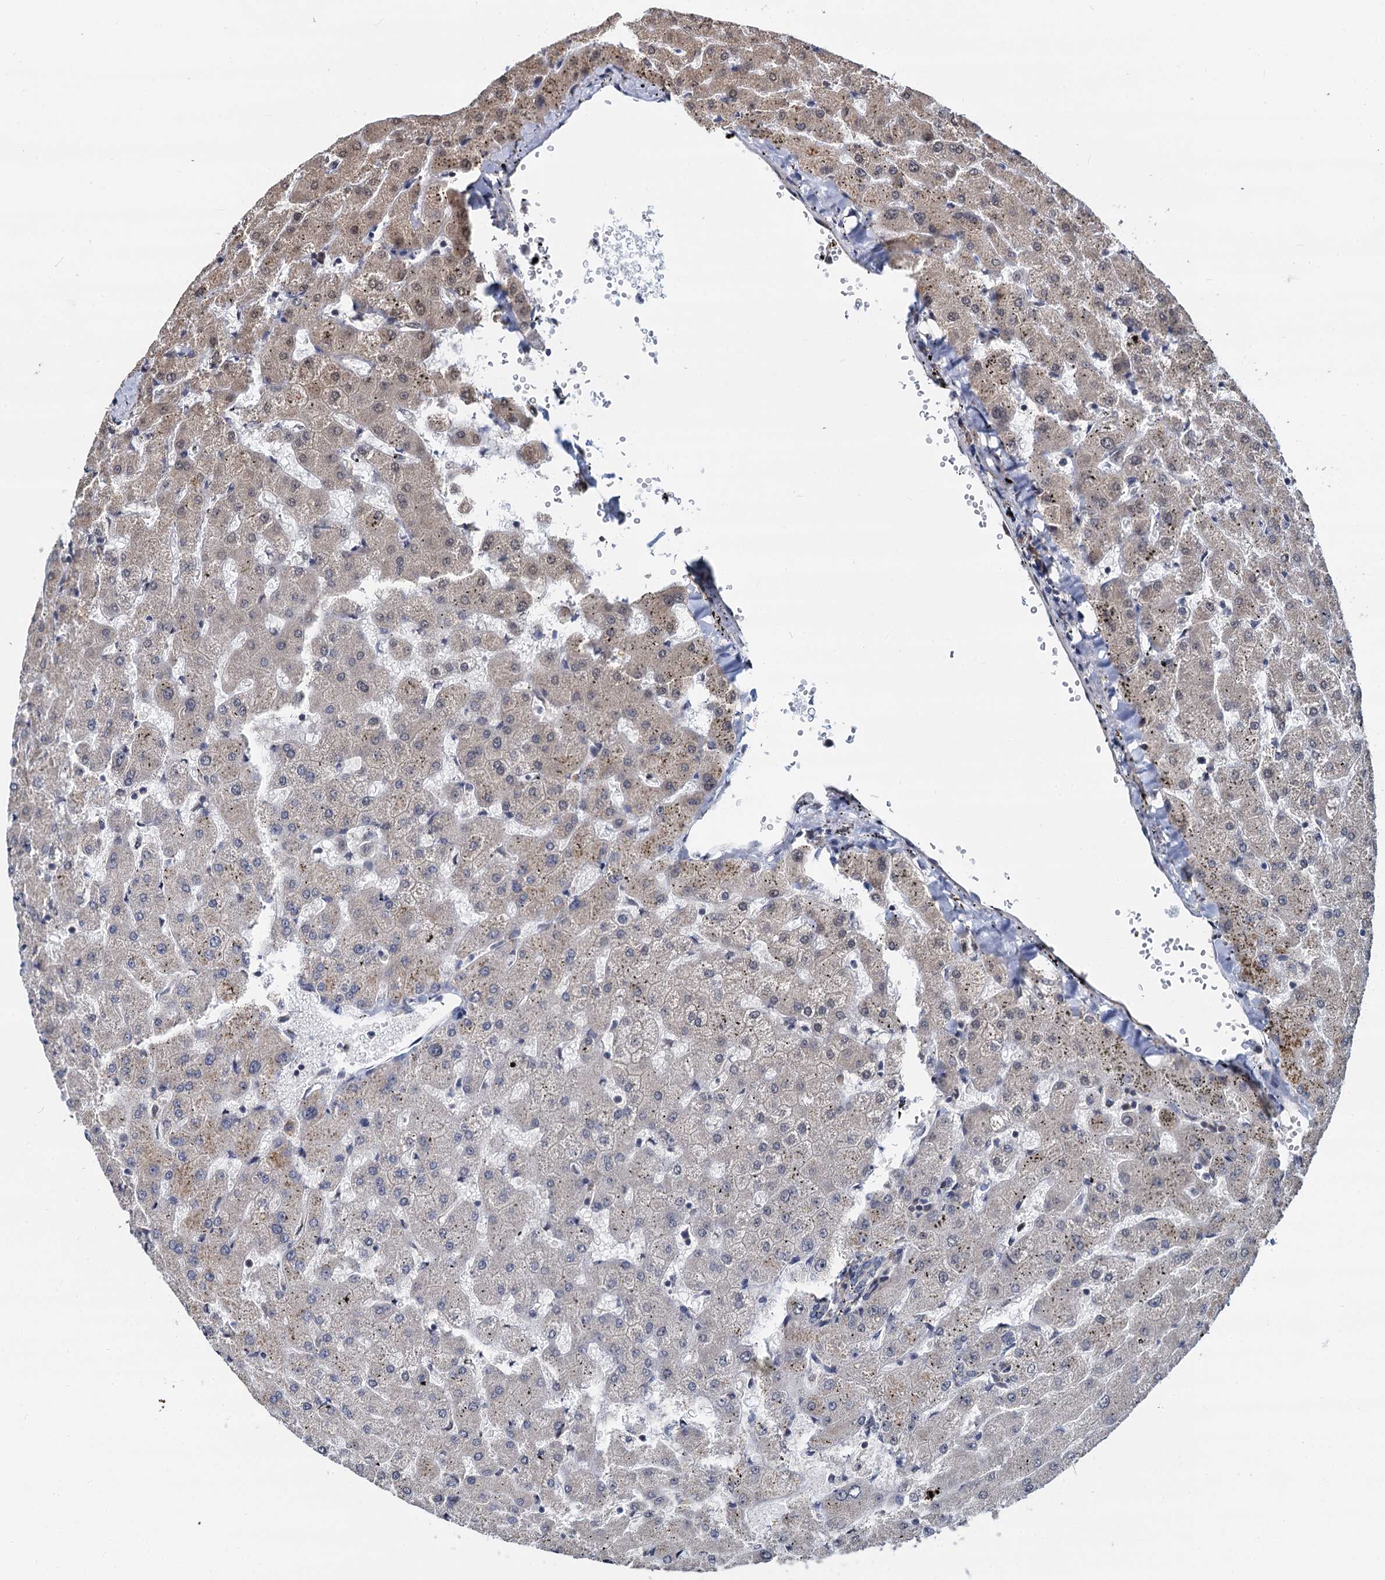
{"staining": {"intensity": "negative", "quantity": "none", "location": "none"}, "tissue": "liver", "cell_type": "Cholangiocytes", "image_type": "normal", "snomed": [{"axis": "morphology", "description": "Normal tissue, NOS"}, {"axis": "topography", "description": "Liver"}], "caption": "A high-resolution image shows immunohistochemistry (IHC) staining of benign liver, which exhibits no significant expression in cholangiocytes. (DAB (3,3'-diaminobenzidine) IHC with hematoxylin counter stain).", "gene": "PSMD4", "patient": {"sex": "female", "age": 63}}